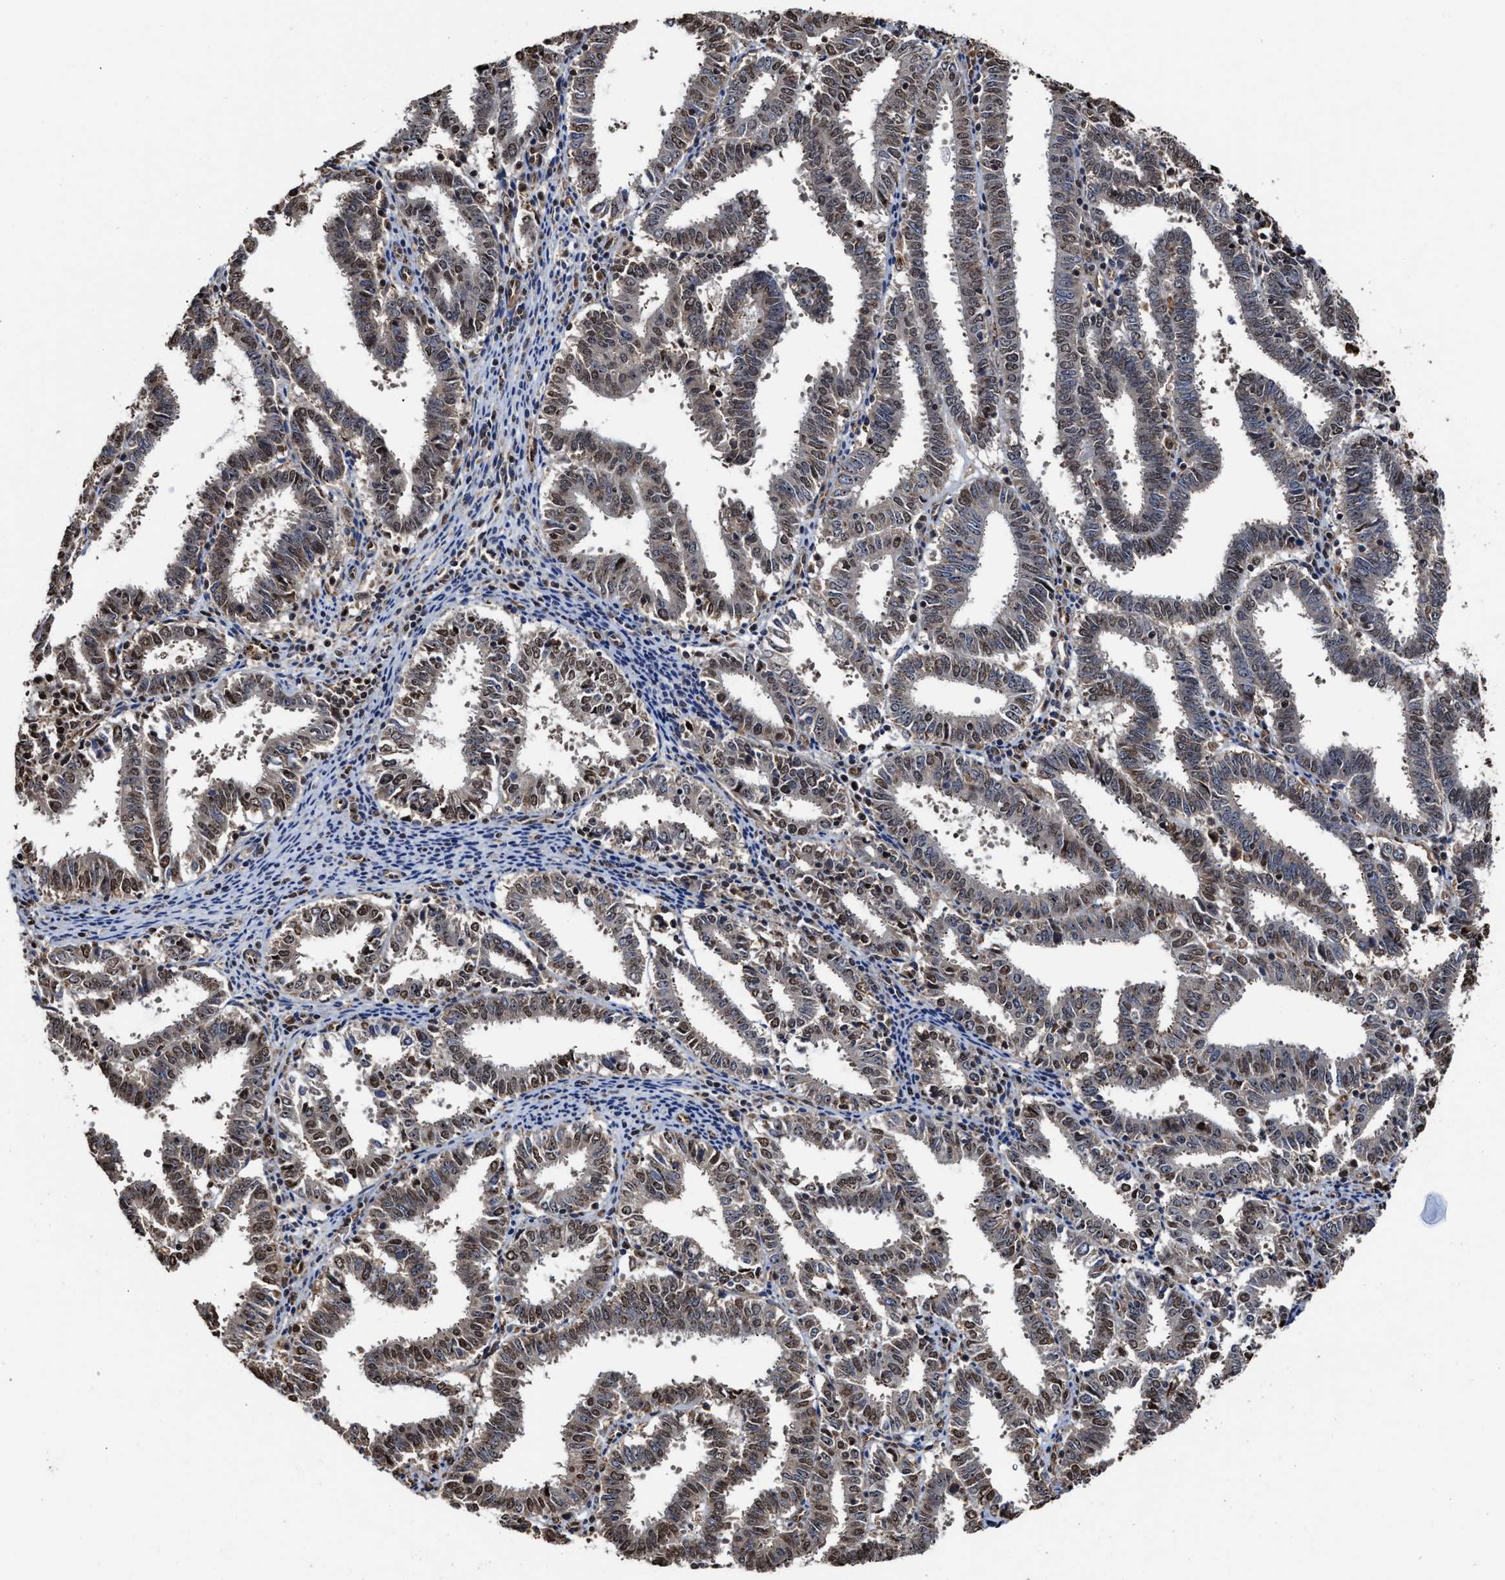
{"staining": {"intensity": "moderate", "quantity": "25%-75%", "location": "nuclear"}, "tissue": "endometrial cancer", "cell_type": "Tumor cells", "image_type": "cancer", "snomed": [{"axis": "morphology", "description": "Adenocarcinoma, NOS"}, {"axis": "topography", "description": "Uterus"}], "caption": "Endometrial adenocarcinoma stained with a protein marker displays moderate staining in tumor cells.", "gene": "SEPTIN2", "patient": {"sex": "female", "age": 83}}